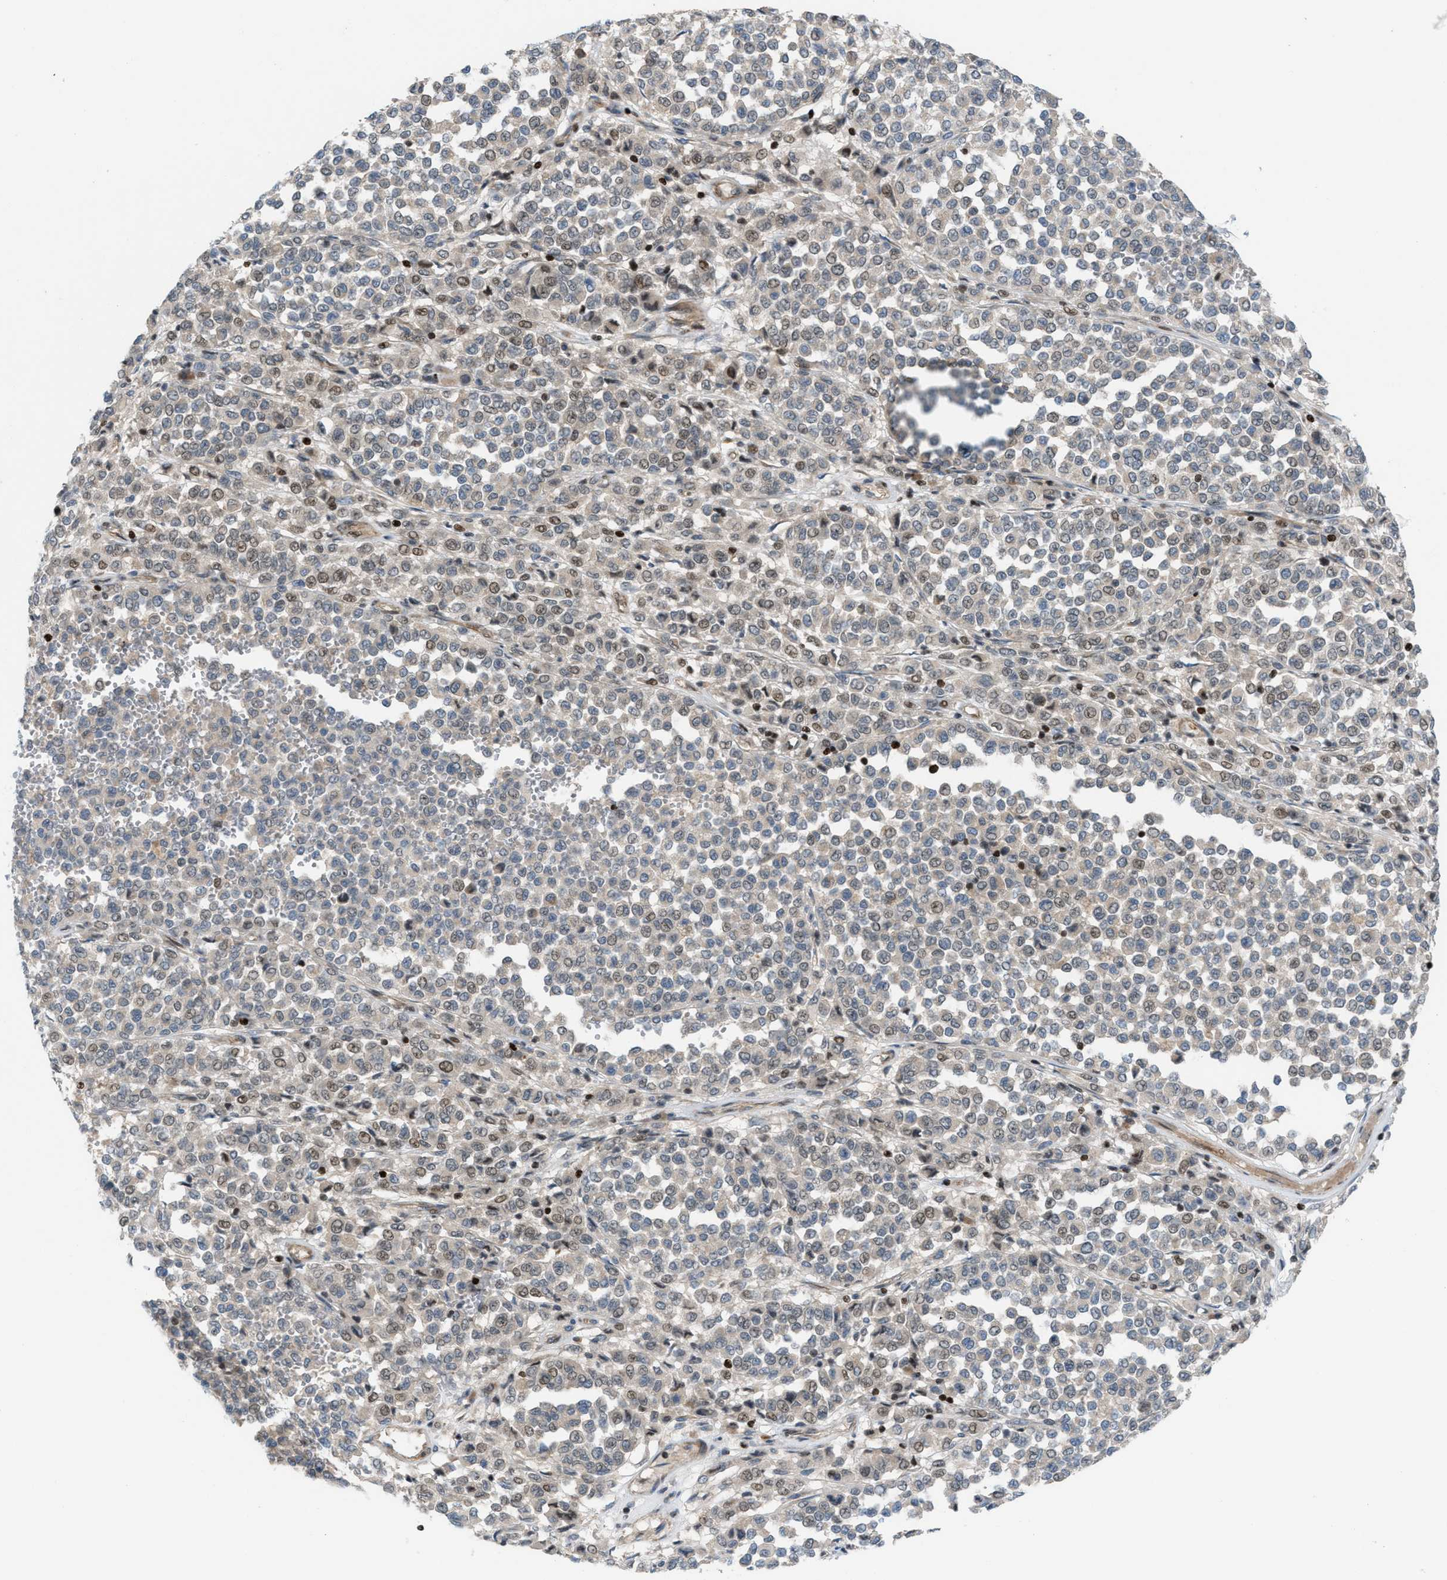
{"staining": {"intensity": "weak", "quantity": "<25%", "location": "nuclear"}, "tissue": "melanoma", "cell_type": "Tumor cells", "image_type": "cancer", "snomed": [{"axis": "morphology", "description": "Malignant melanoma, Metastatic site"}, {"axis": "topography", "description": "Pancreas"}], "caption": "Immunohistochemistry histopathology image of neoplastic tissue: malignant melanoma (metastatic site) stained with DAB (3,3'-diaminobenzidine) displays no significant protein positivity in tumor cells. Brightfield microscopy of immunohistochemistry stained with DAB (3,3'-diaminobenzidine) (brown) and hematoxylin (blue), captured at high magnification.", "gene": "ZNF276", "patient": {"sex": "female", "age": 30}}